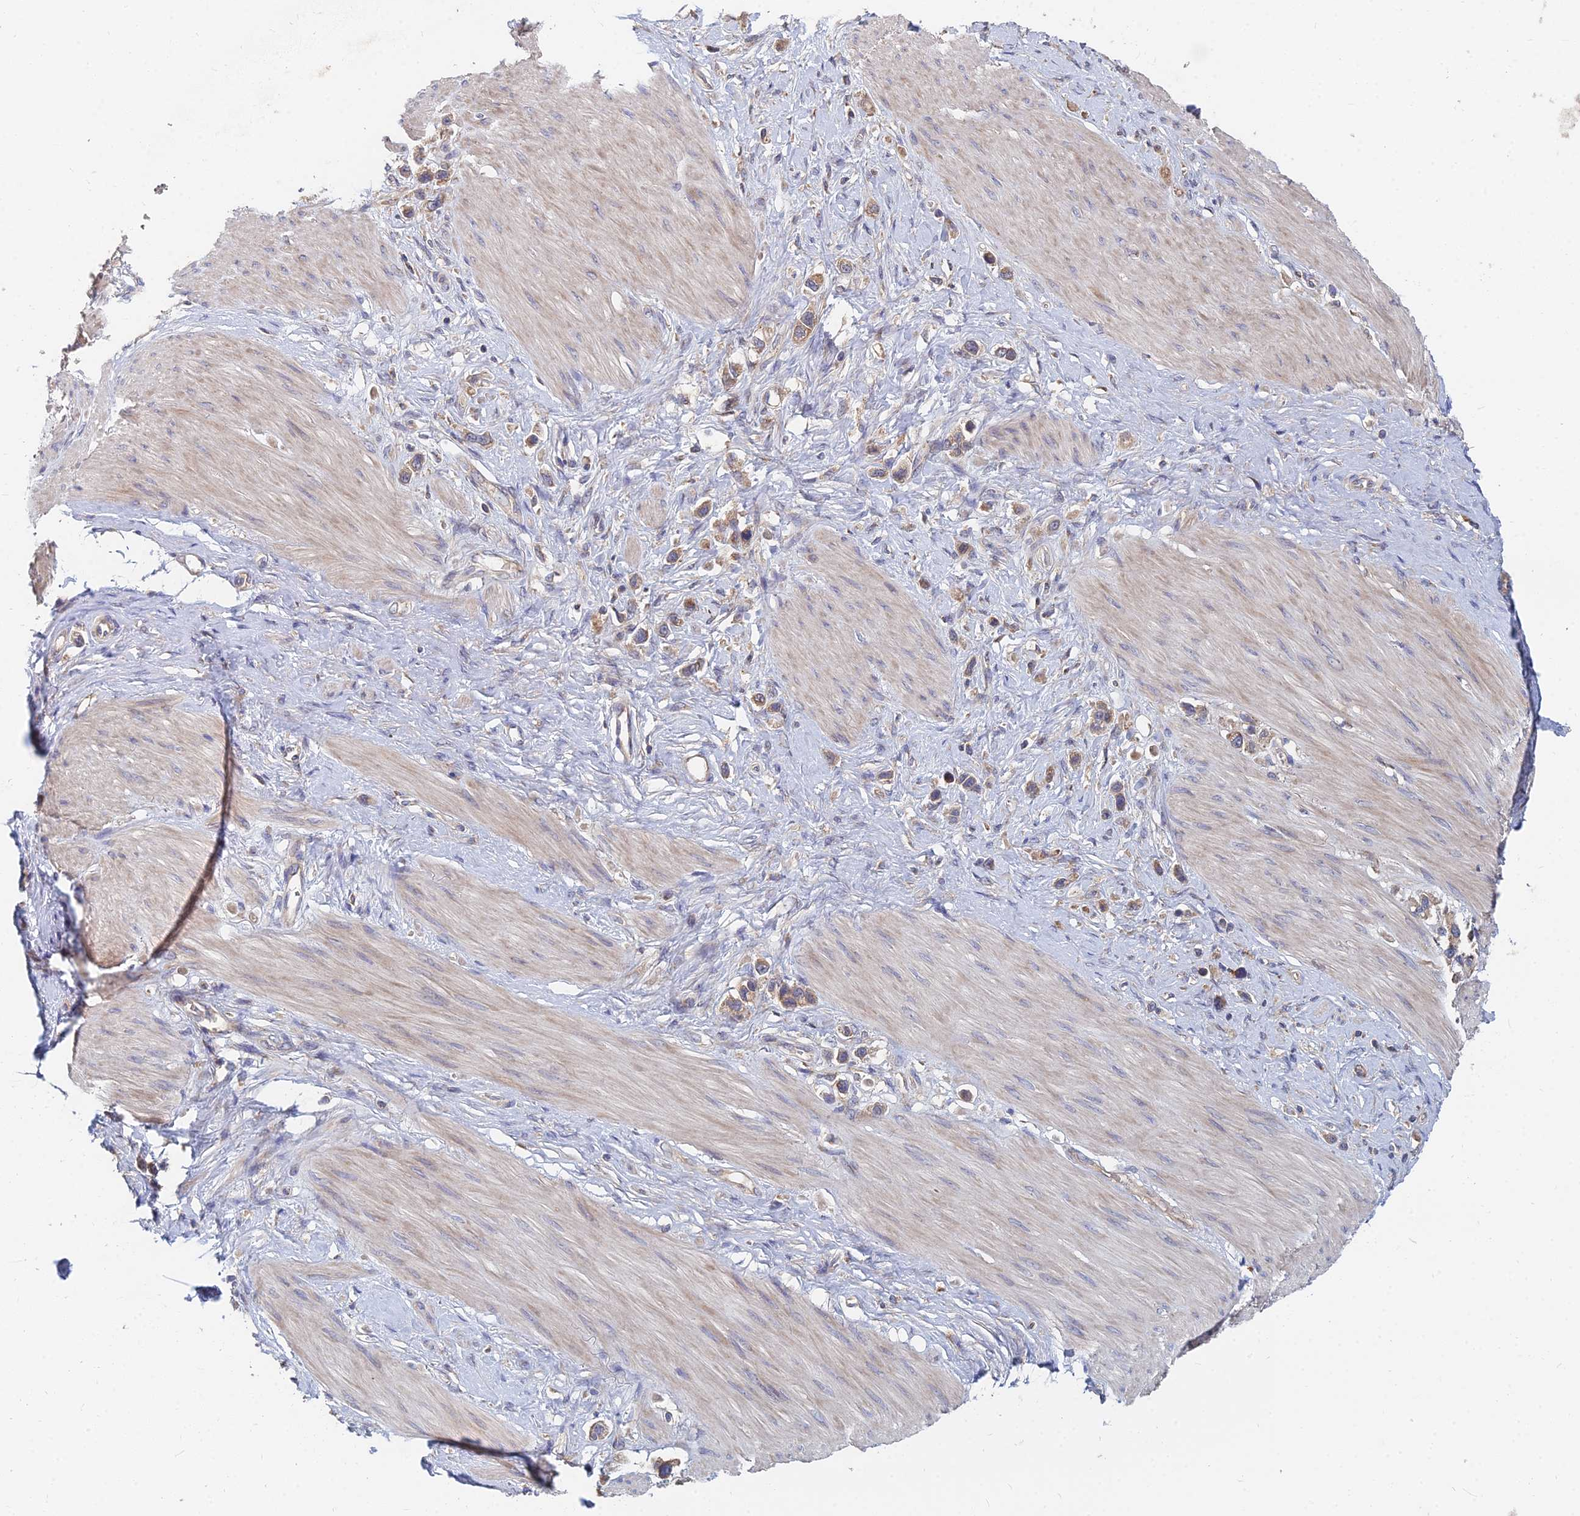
{"staining": {"intensity": "weak", "quantity": ">75%", "location": "cytoplasmic/membranous"}, "tissue": "stomach cancer", "cell_type": "Tumor cells", "image_type": "cancer", "snomed": [{"axis": "morphology", "description": "Adenocarcinoma, NOS"}, {"axis": "topography", "description": "Stomach"}], "caption": "Adenocarcinoma (stomach) stained with immunohistochemistry displays weak cytoplasmic/membranous positivity in approximately >75% of tumor cells. (Stains: DAB (3,3'-diaminobenzidine) in brown, nuclei in blue, Microscopy: brightfield microscopy at high magnification).", "gene": "CCZ1", "patient": {"sex": "female", "age": 65}}